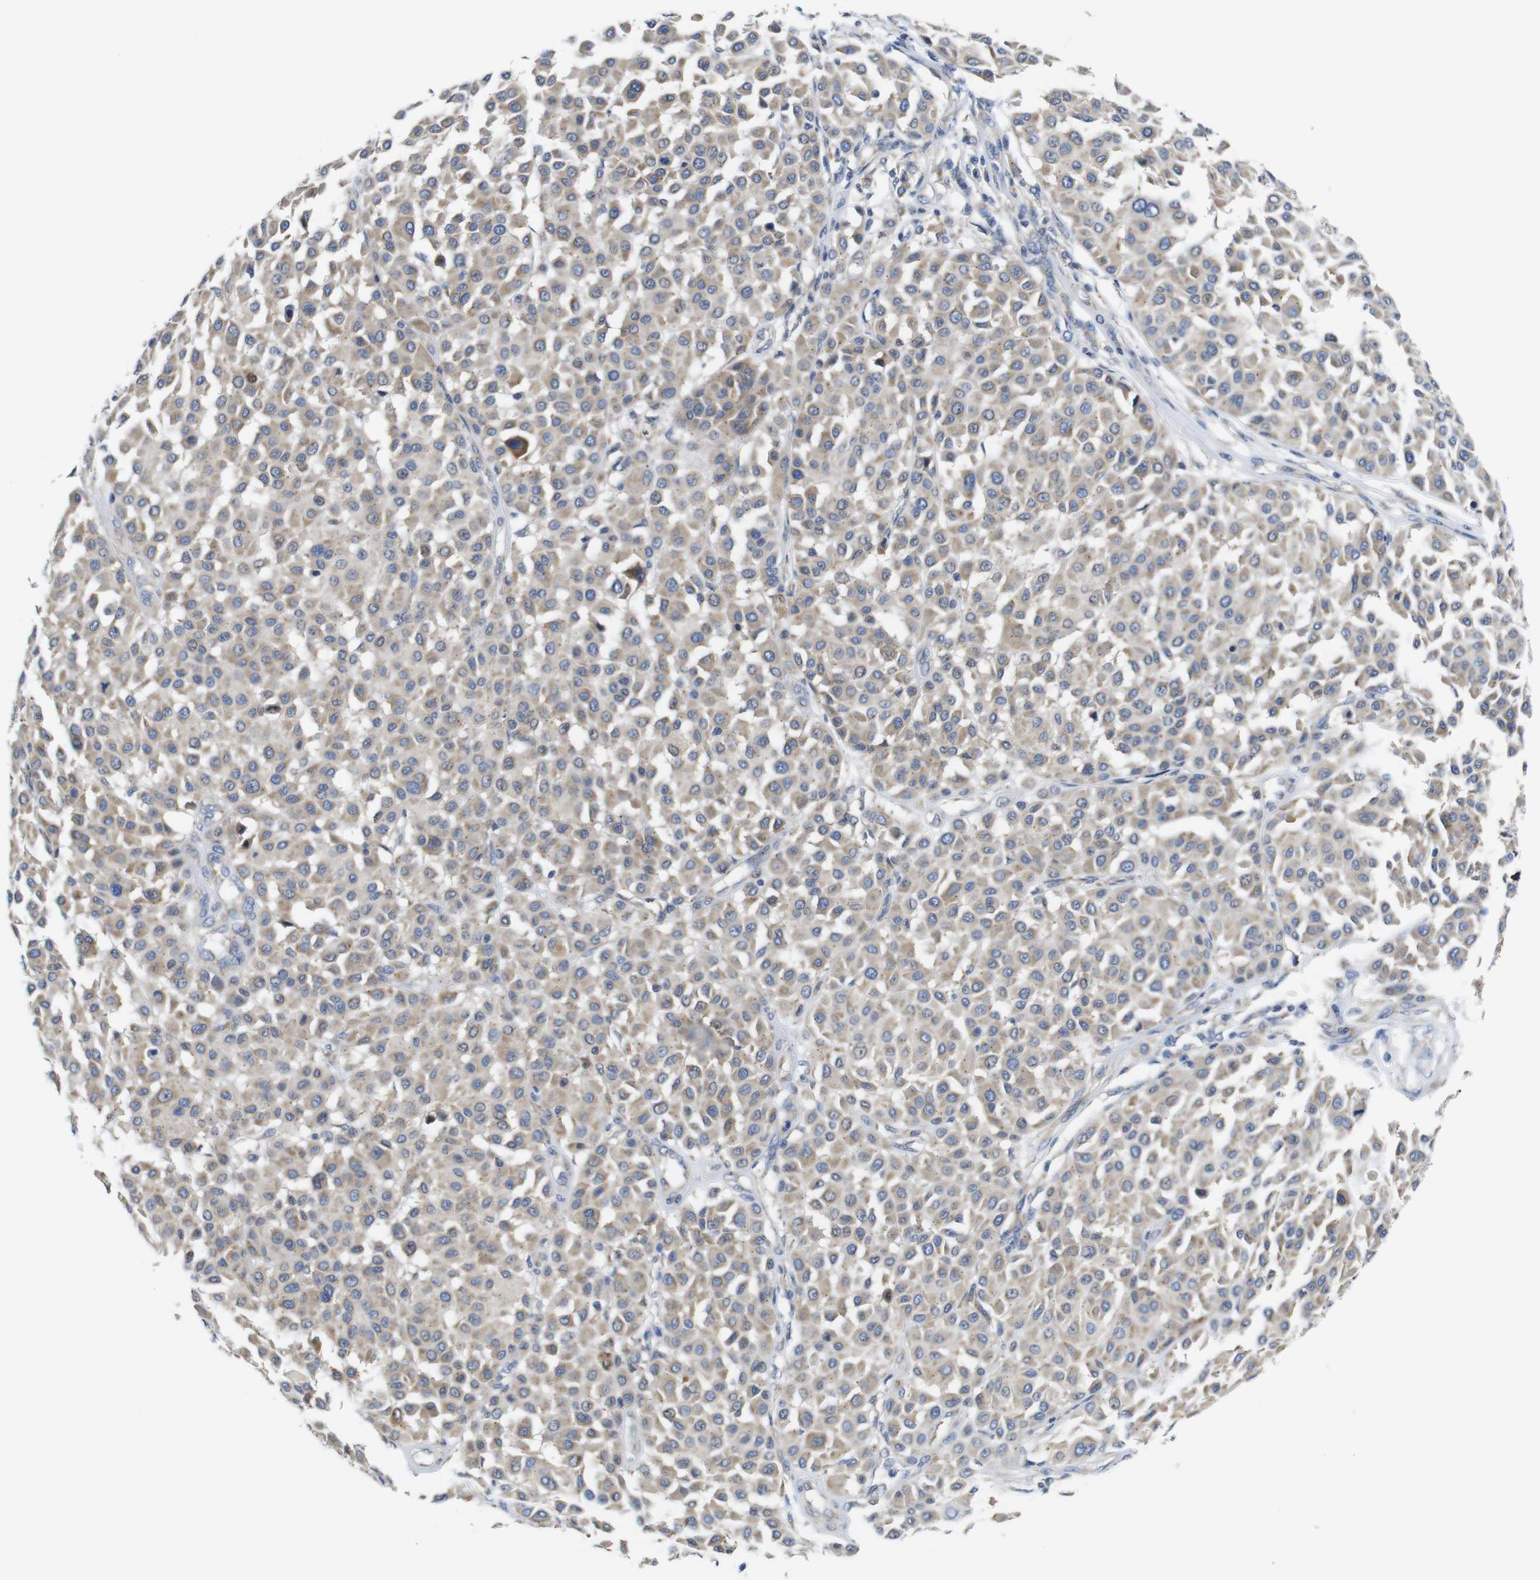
{"staining": {"intensity": "weak", "quantity": ">75%", "location": "cytoplasmic/membranous"}, "tissue": "melanoma", "cell_type": "Tumor cells", "image_type": "cancer", "snomed": [{"axis": "morphology", "description": "Malignant melanoma, Metastatic site"}, {"axis": "topography", "description": "Soft tissue"}], "caption": "This is a micrograph of immunohistochemistry (IHC) staining of malignant melanoma (metastatic site), which shows weak expression in the cytoplasmic/membranous of tumor cells.", "gene": "DDRGK1", "patient": {"sex": "male", "age": 41}}